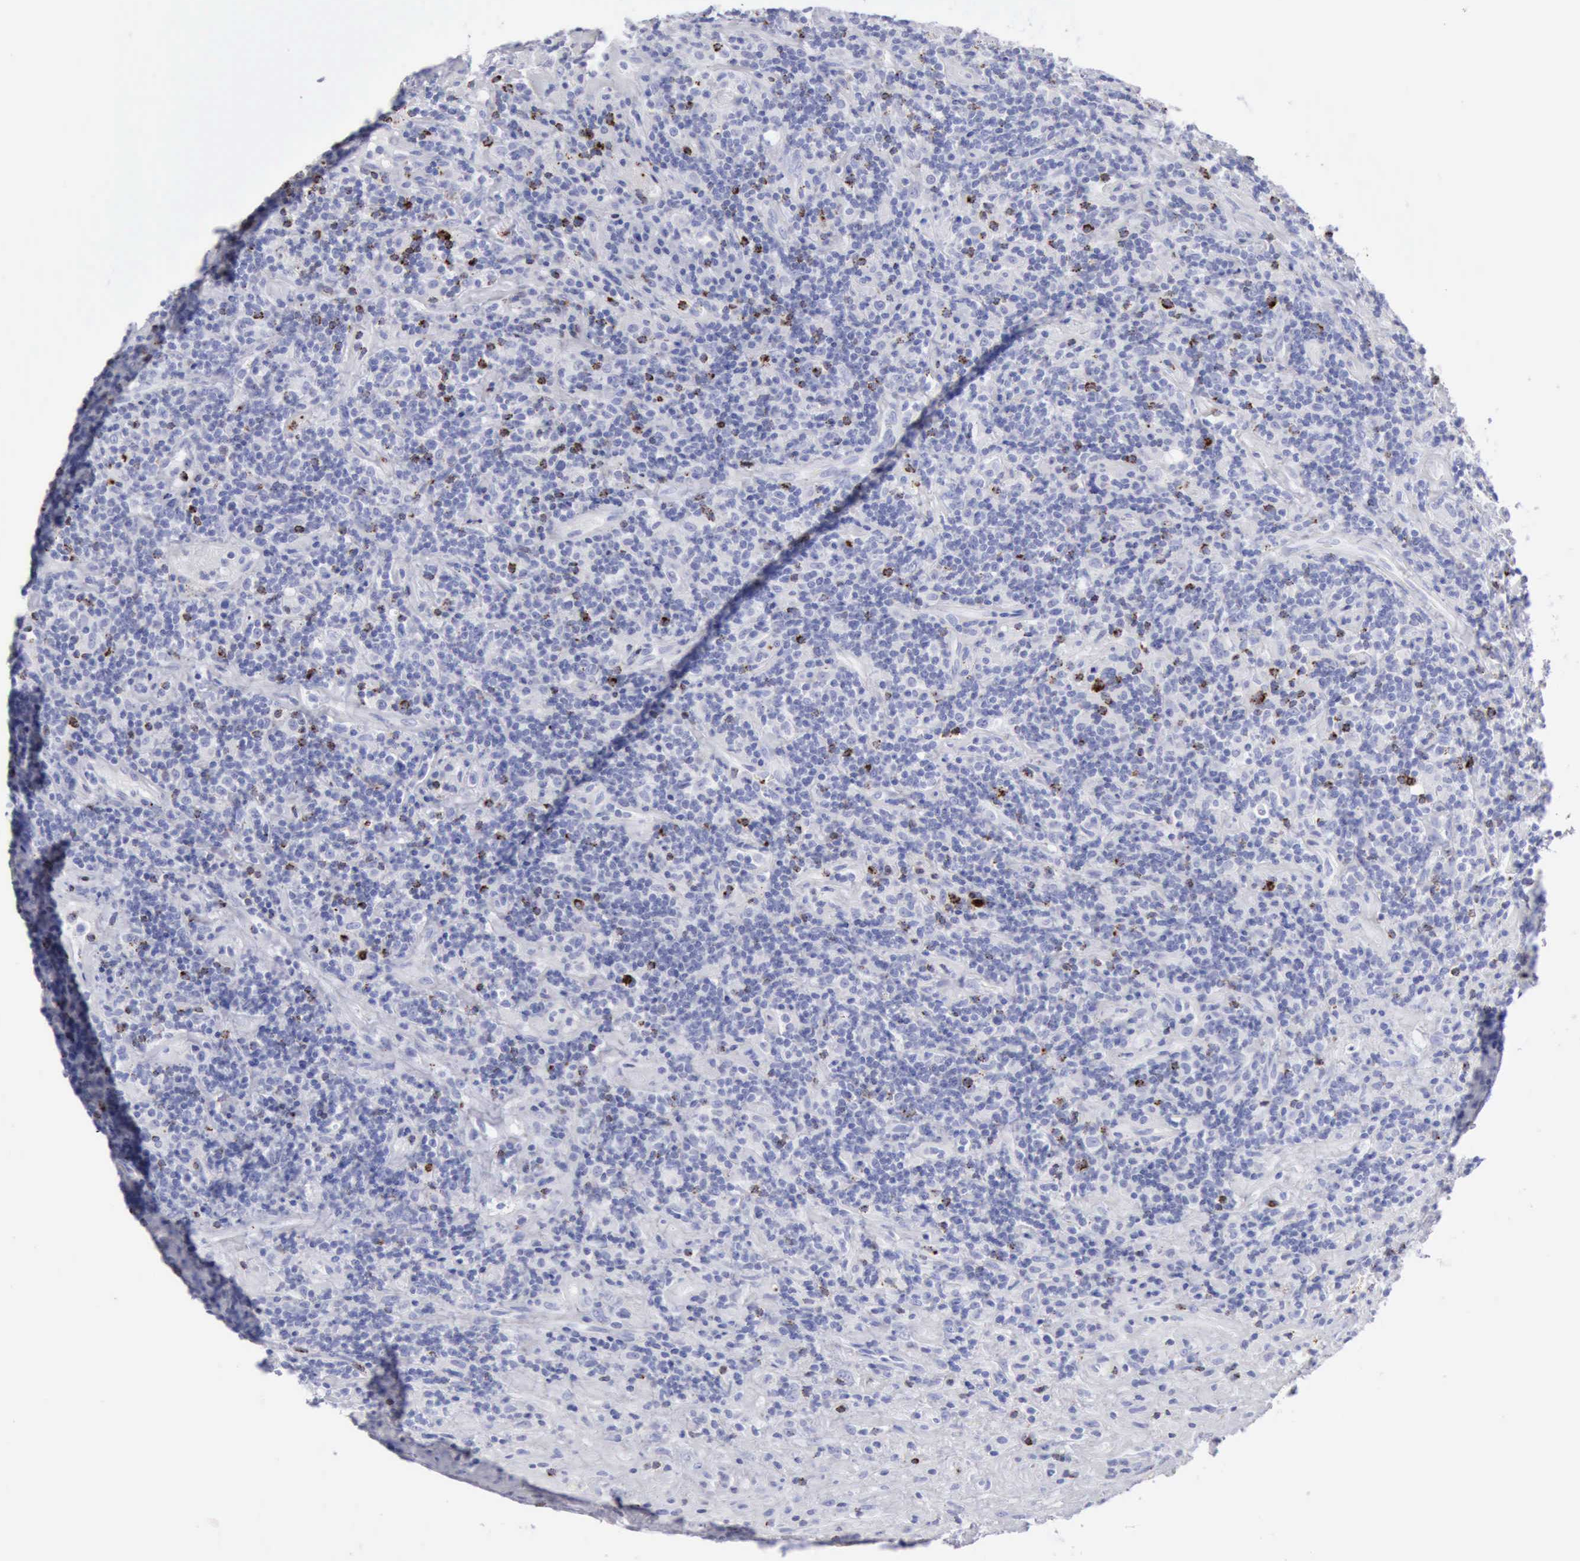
{"staining": {"intensity": "negative", "quantity": "none", "location": "none"}, "tissue": "lymphoma", "cell_type": "Tumor cells", "image_type": "cancer", "snomed": [{"axis": "morphology", "description": "Hodgkin's disease, NOS"}, {"axis": "topography", "description": "Lymph node"}], "caption": "There is no significant staining in tumor cells of Hodgkin's disease.", "gene": "GZMB", "patient": {"sex": "male", "age": 46}}